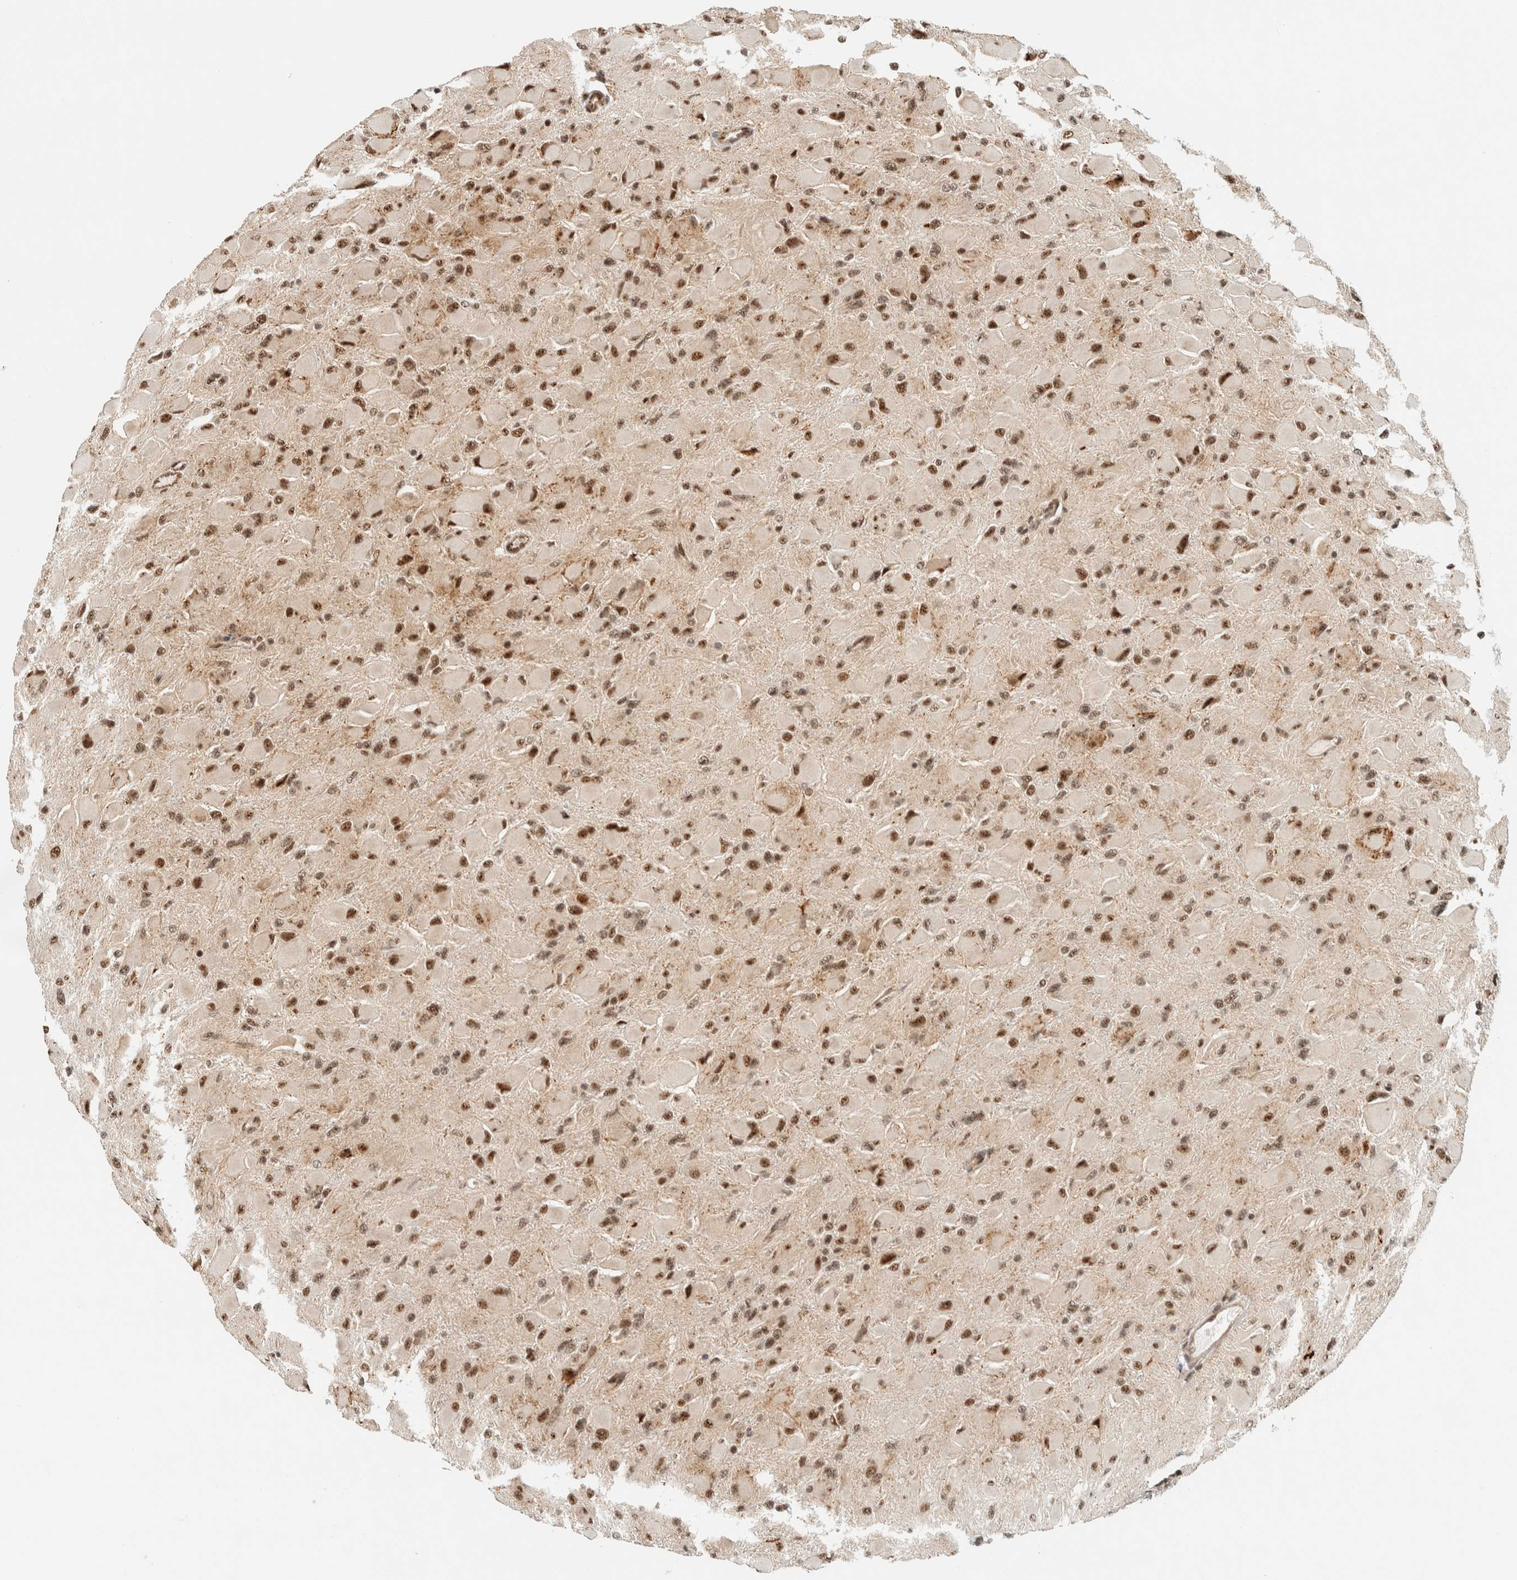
{"staining": {"intensity": "moderate", "quantity": ">75%", "location": "nuclear"}, "tissue": "glioma", "cell_type": "Tumor cells", "image_type": "cancer", "snomed": [{"axis": "morphology", "description": "Glioma, malignant, High grade"}, {"axis": "topography", "description": "Cerebral cortex"}], "caption": "Immunohistochemistry (IHC) micrograph of human malignant high-grade glioma stained for a protein (brown), which reveals medium levels of moderate nuclear staining in approximately >75% of tumor cells.", "gene": "SIK1", "patient": {"sex": "female", "age": 36}}